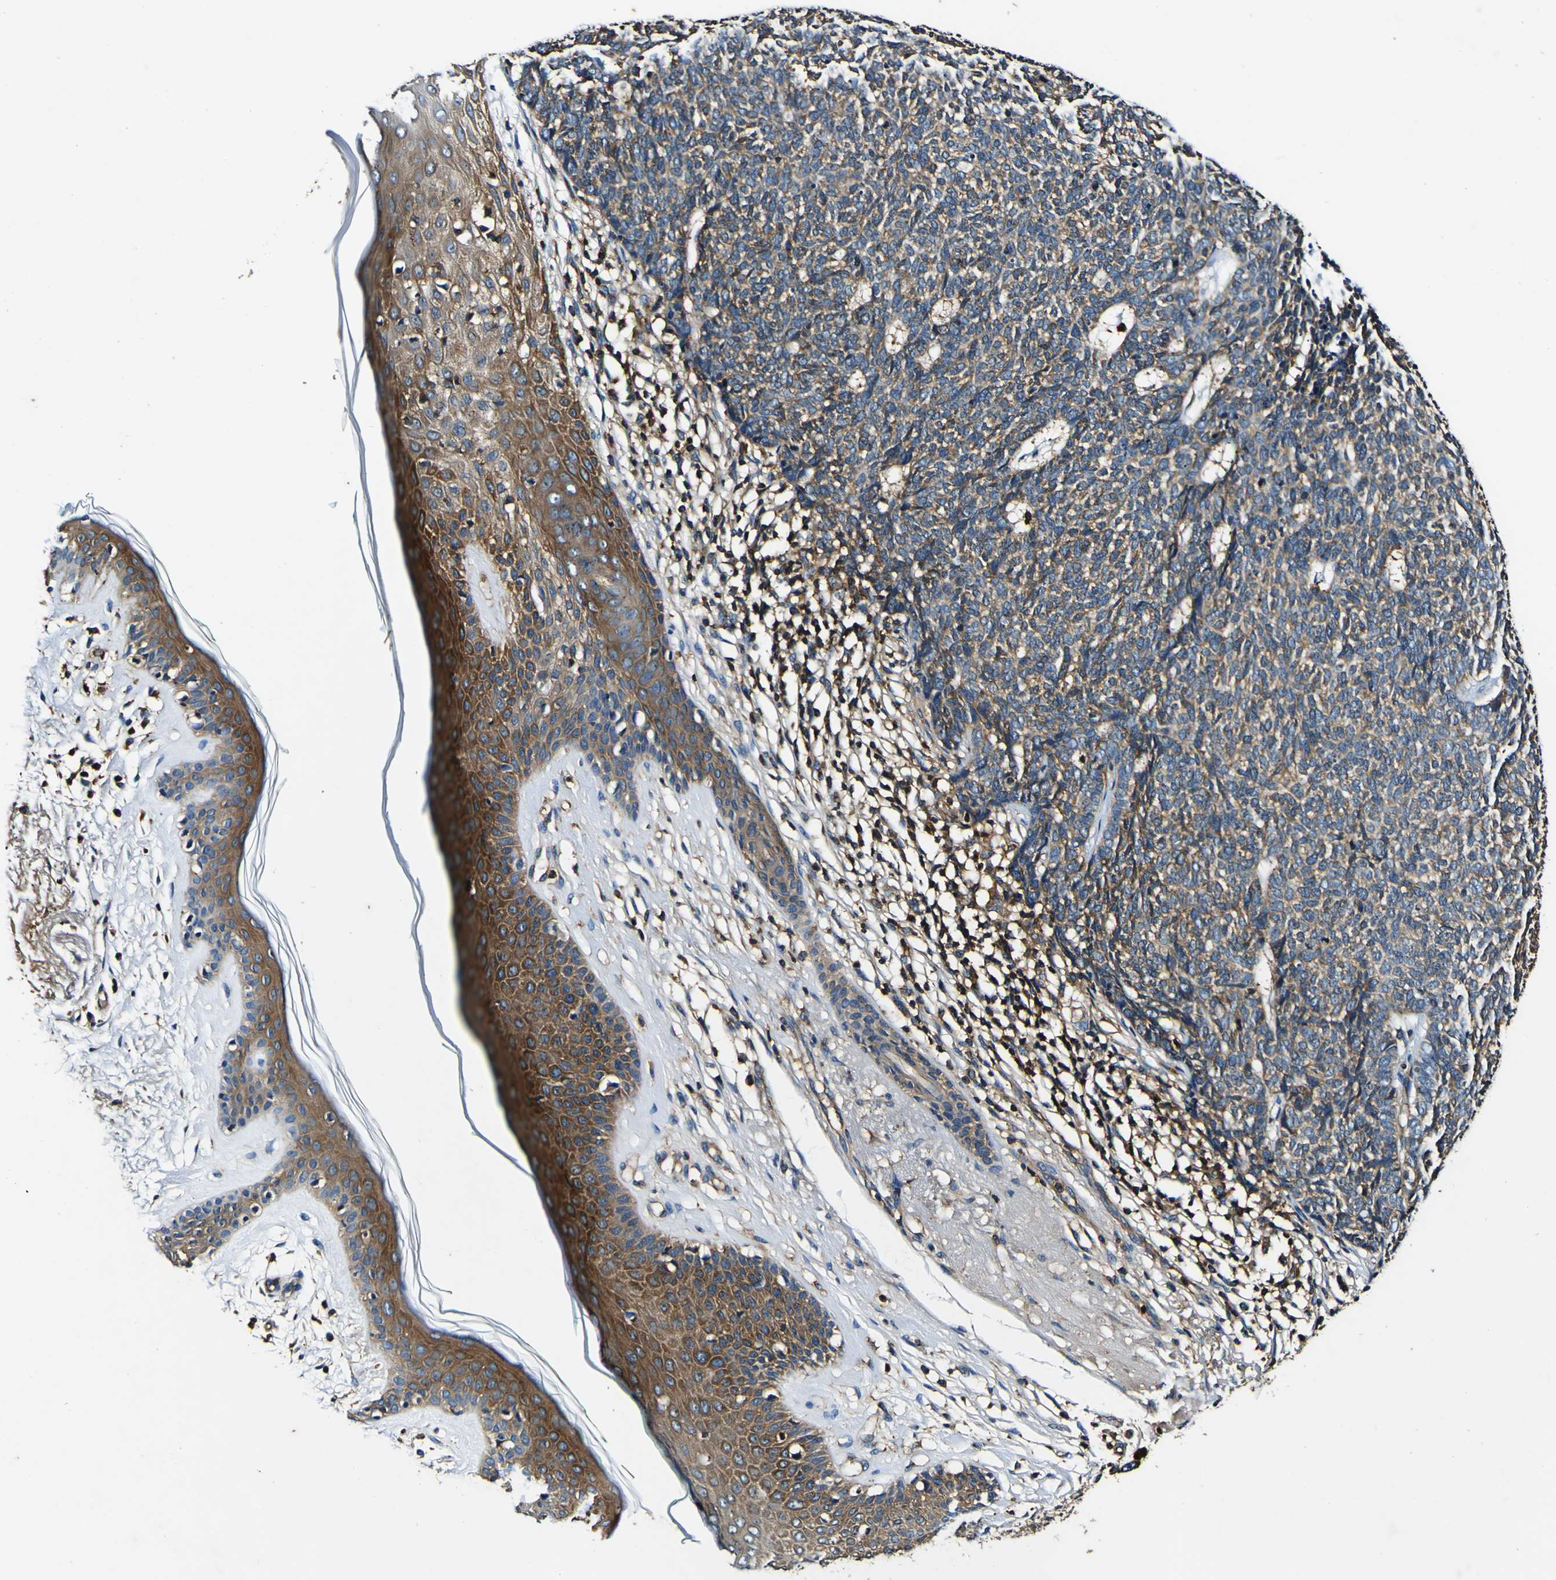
{"staining": {"intensity": "weak", "quantity": ">75%", "location": "cytoplasmic/membranous"}, "tissue": "skin cancer", "cell_type": "Tumor cells", "image_type": "cancer", "snomed": [{"axis": "morphology", "description": "Basal cell carcinoma"}, {"axis": "topography", "description": "Skin"}], "caption": "Protein staining of skin cancer (basal cell carcinoma) tissue shows weak cytoplasmic/membranous expression in approximately >75% of tumor cells.", "gene": "RHOT2", "patient": {"sex": "female", "age": 84}}